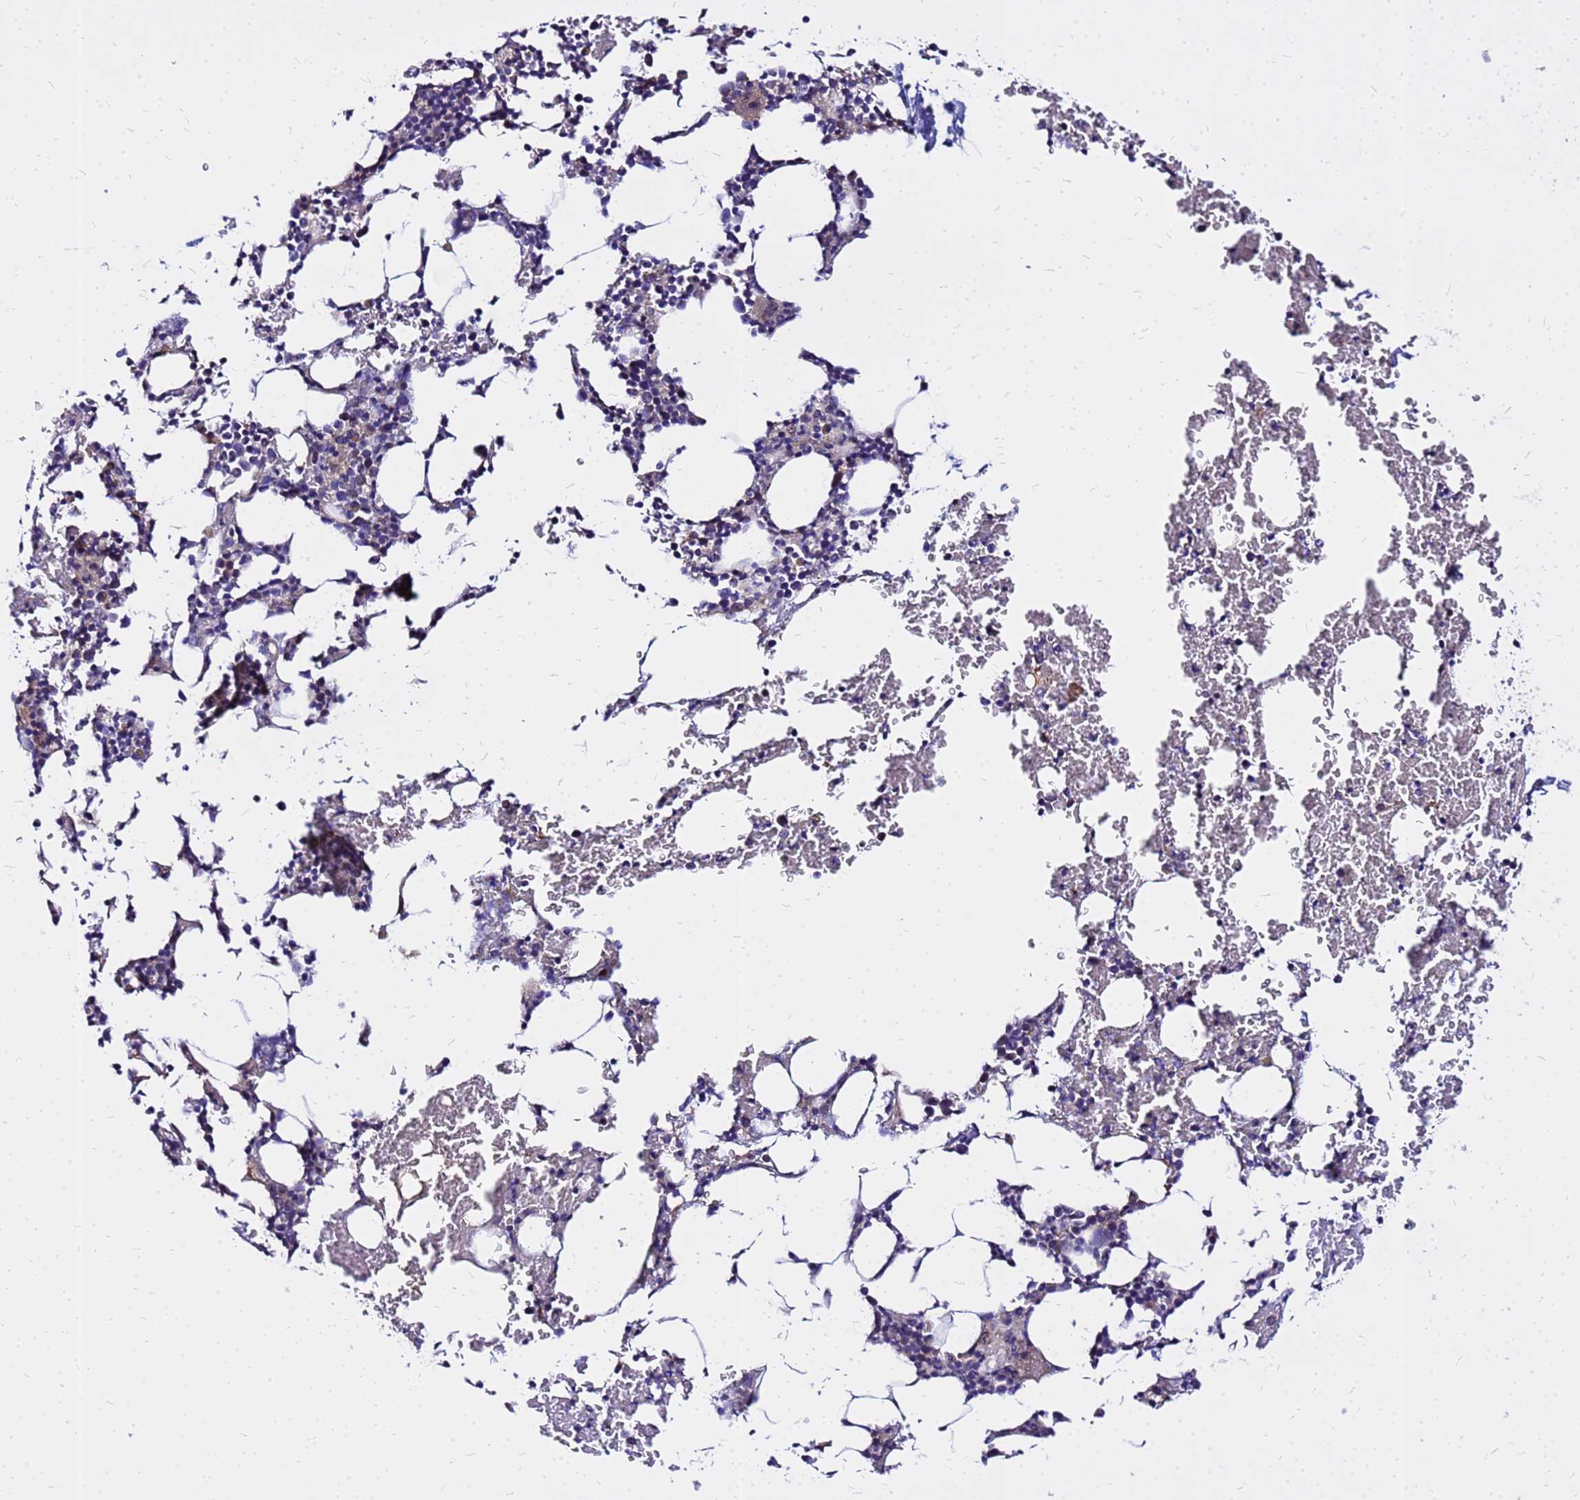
{"staining": {"intensity": "negative", "quantity": "none", "location": "none"}, "tissue": "bone marrow", "cell_type": "Hematopoietic cells", "image_type": "normal", "snomed": [{"axis": "morphology", "description": "Normal tissue, NOS"}, {"axis": "morphology", "description": "Inflammation, NOS"}, {"axis": "topography", "description": "Bone marrow"}], "caption": "DAB (3,3'-diaminobenzidine) immunohistochemical staining of benign human bone marrow demonstrates no significant positivity in hematopoietic cells. Brightfield microscopy of immunohistochemistry (IHC) stained with DAB (3,3'-diaminobenzidine) (brown) and hematoxylin (blue), captured at high magnification.", "gene": "HERC5", "patient": {"sex": "male", "age": 41}}